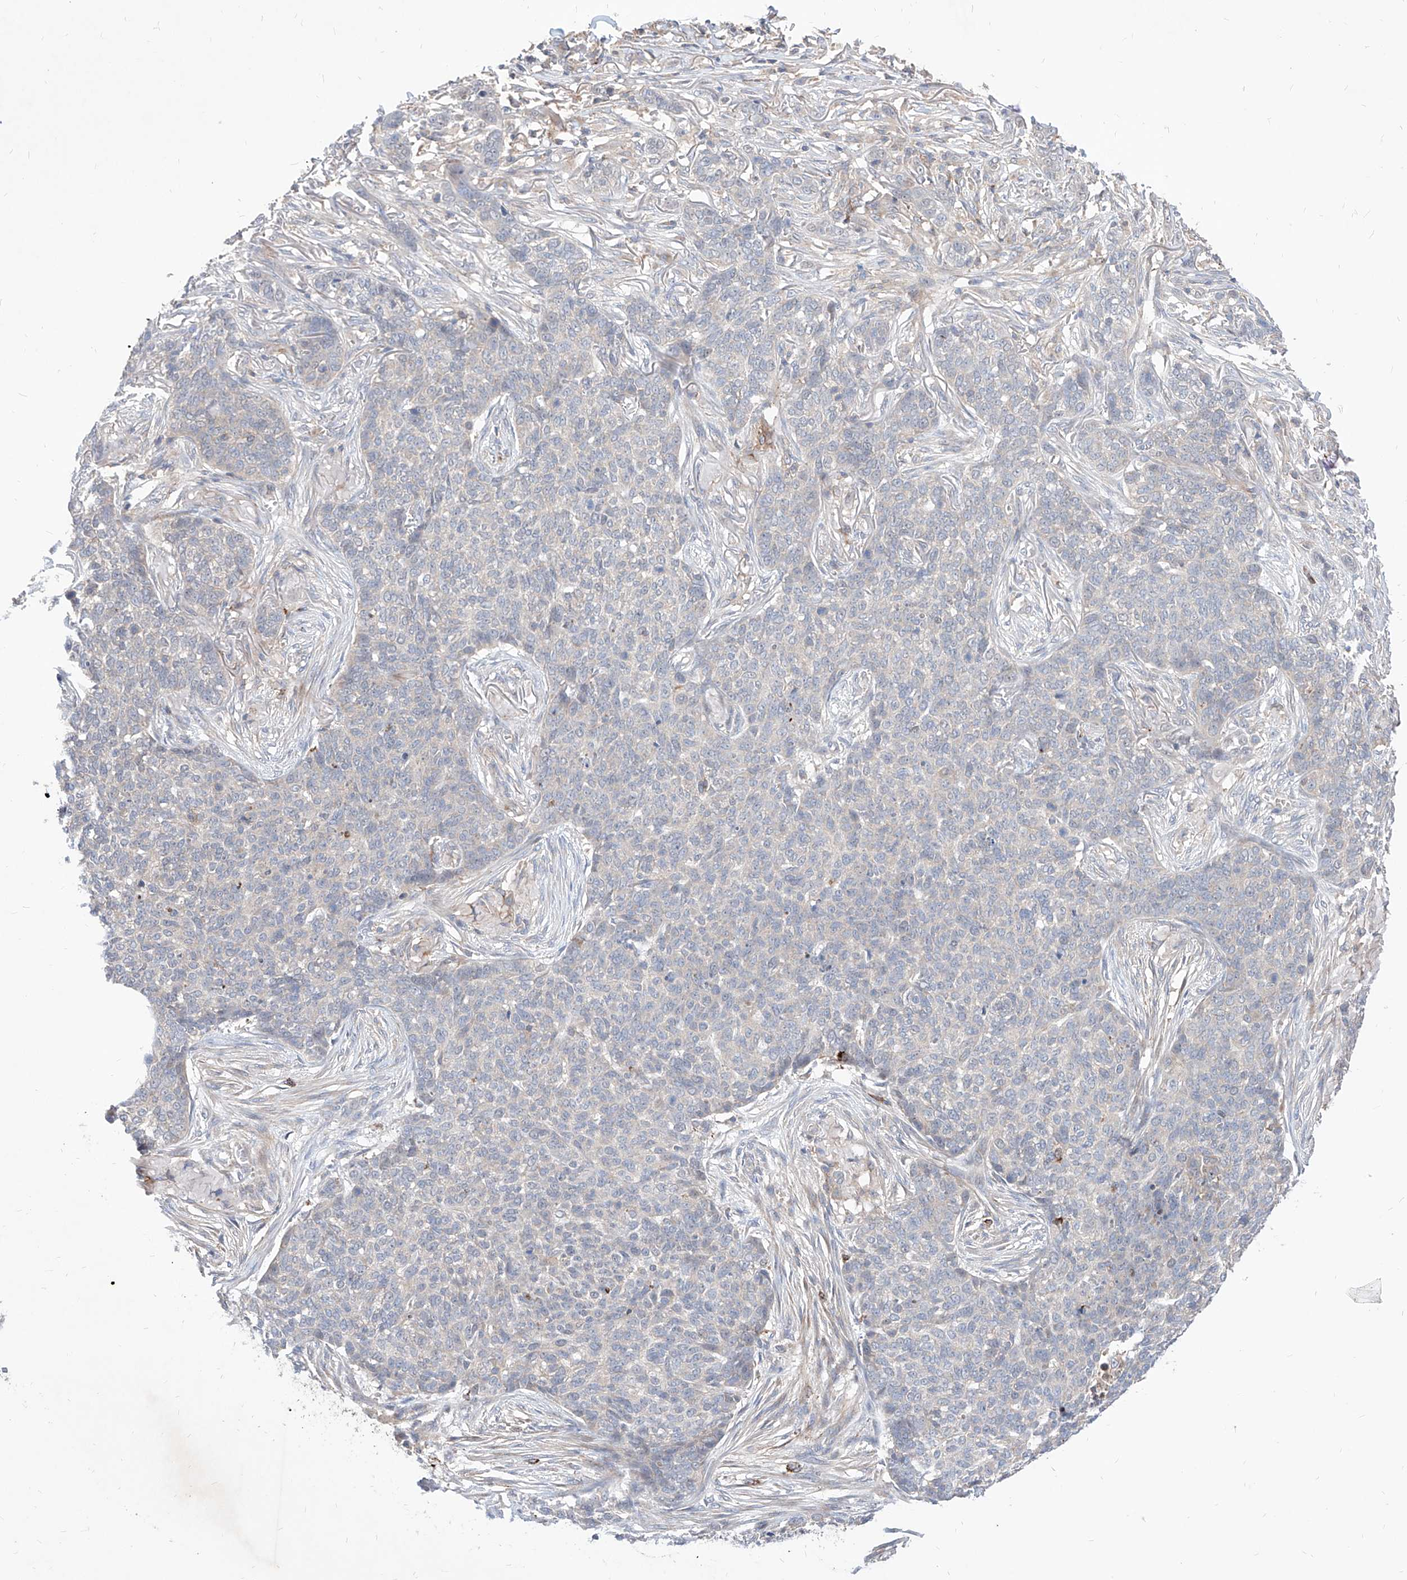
{"staining": {"intensity": "negative", "quantity": "none", "location": "none"}, "tissue": "skin cancer", "cell_type": "Tumor cells", "image_type": "cancer", "snomed": [{"axis": "morphology", "description": "Basal cell carcinoma"}, {"axis": "topography", "description": "Skin"}], "caption": "DAB immunohistochemical staining of human basal cell carcinoma (skin) demonstrates no significant expression in tumor cells.", "gene": "TSNAX", "patient": {"sex": "male", "age": 85}}